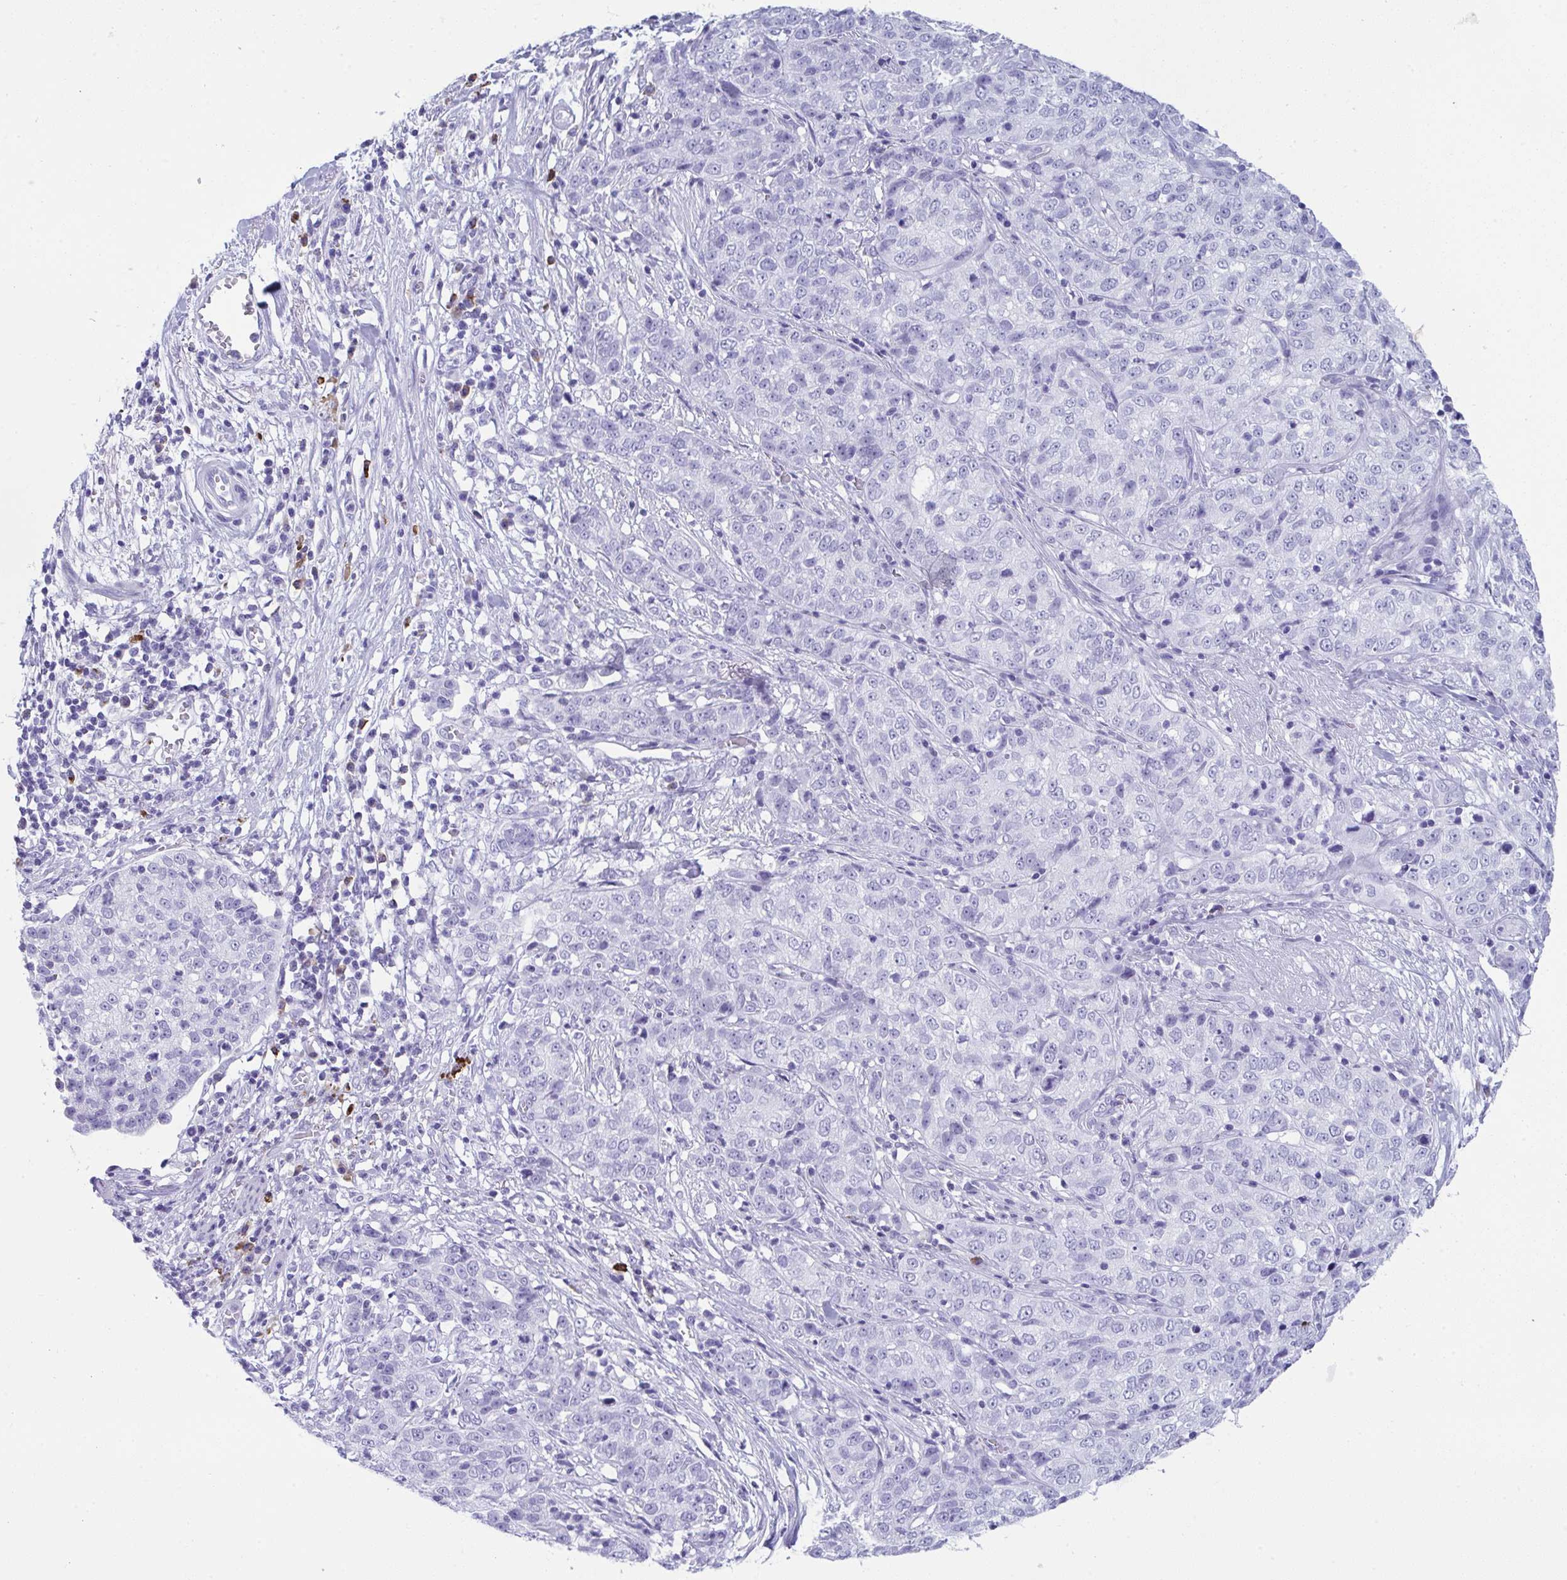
{"staining": {"intensity": "negative", "quantity": "none", "location": "none"}, "tissue": "stomach cancer", "cell_type": "Tumor cells", "image_type": "cancer", "snomed": [{"axis": "morphology", "description": "Adenocarcinoma, NOS"}, {"axis": "topography", "description": "Stomach, upper"}], "caption": "High magnification brightfield microscopy of stomach adenocarcinoma stained with DAB (brown) and counterstained with hematoxylin (blue): tumor cells show no significant positivity.", "gene": "JCHAIN", "patient": {"sex": "female", "age": 67}}